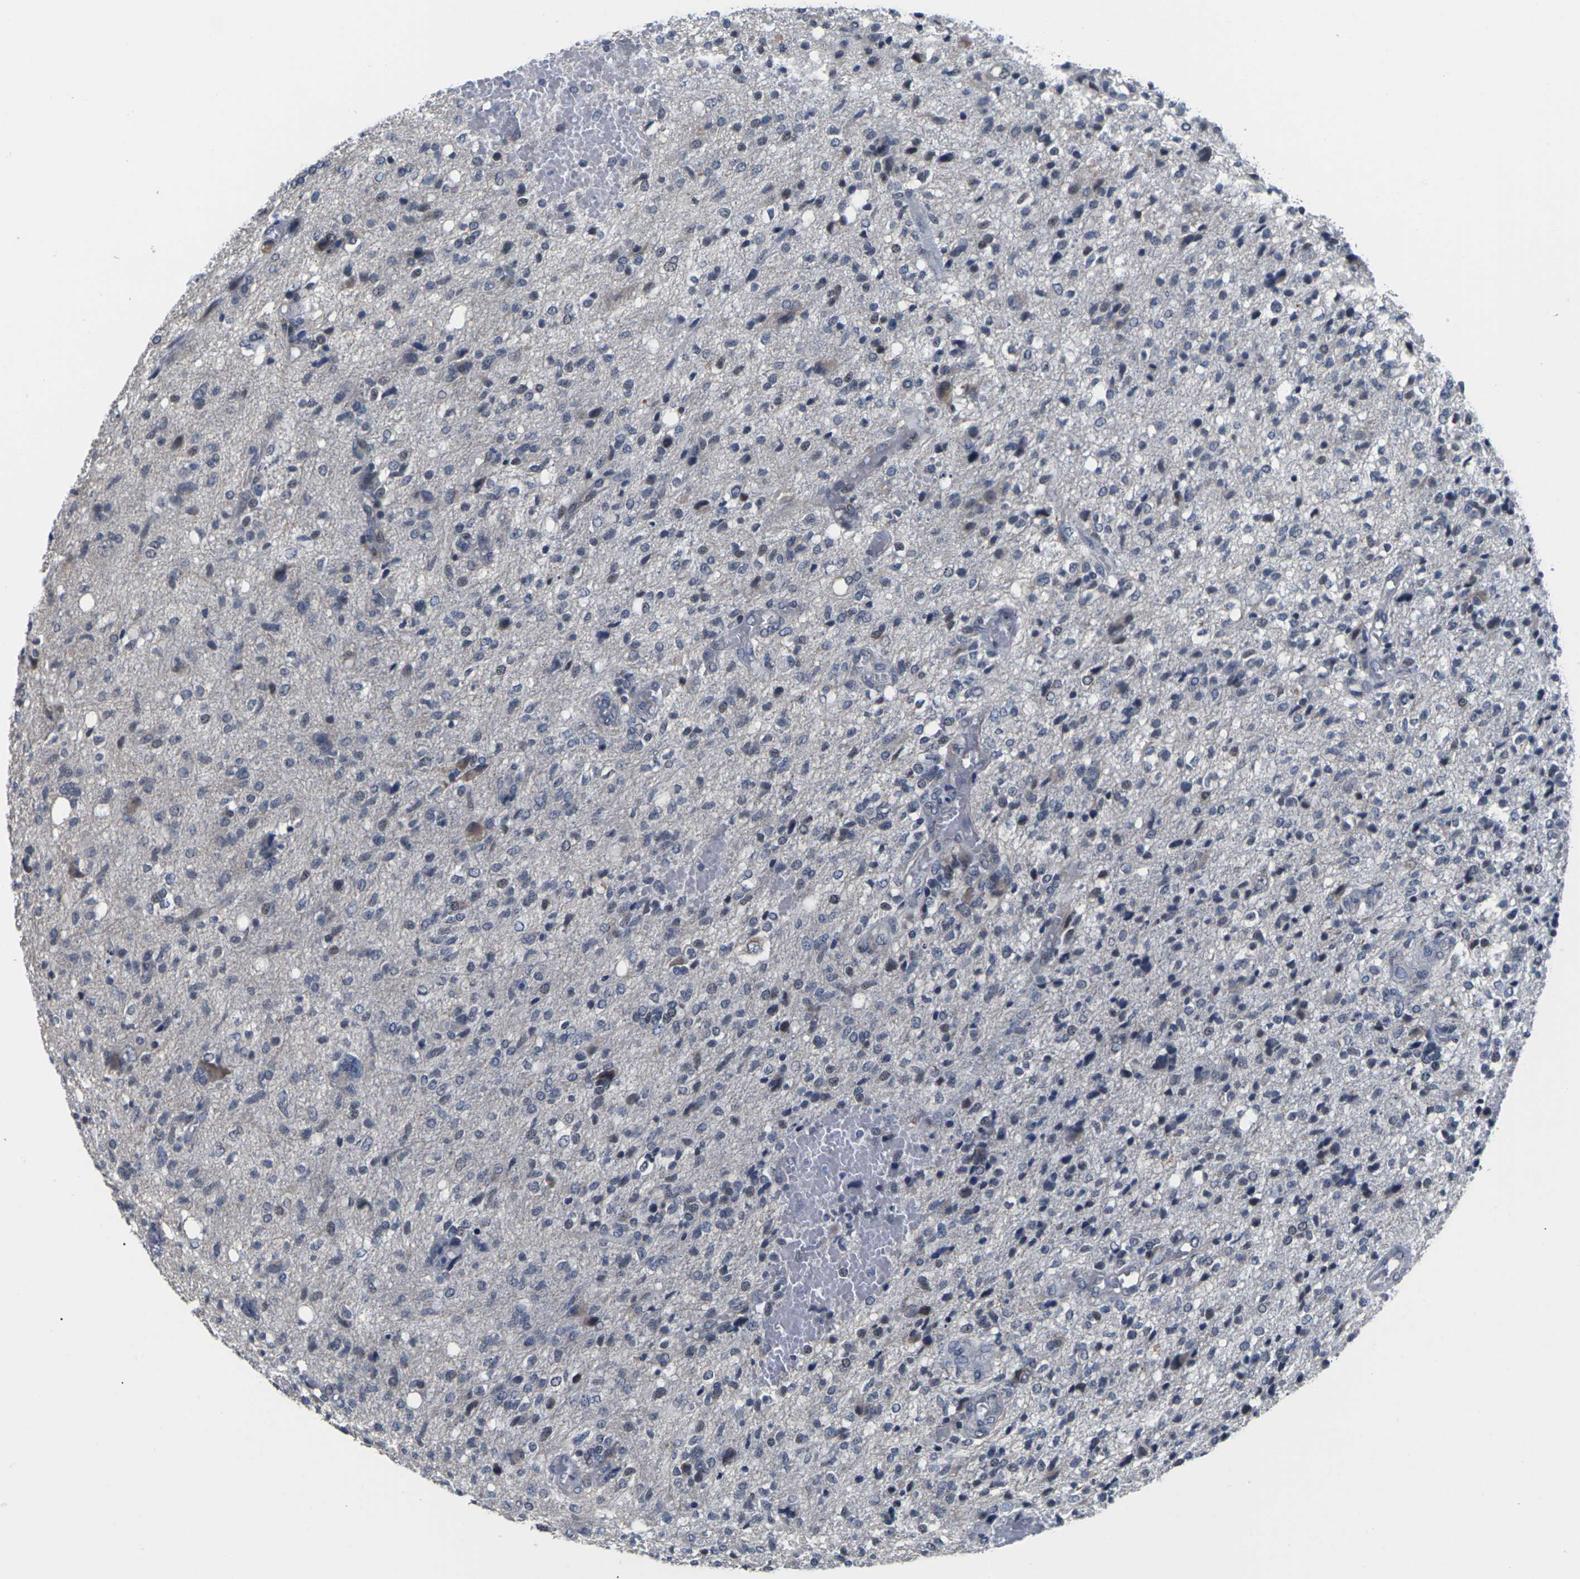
{"staining": {"intensity": "weak", "quantity": "<25%", "location": "cytoplasmic/membranous"}, "tissue": "glioma", "cell_type": "Tumor cells", "image_type": "cancer", "snomed": [{"axis": "morphology", "description": "Glioma, malignant, High grade"}, {"axis": "topography", "description": "Brain"}], "caption": "This is an immunohistochemistry photomicrograph of human malignant high-grade glioma. There is no expression in tumor cells.", "gene": "ST6GAL2", "patient": {"sex": "female", "age": 59}}